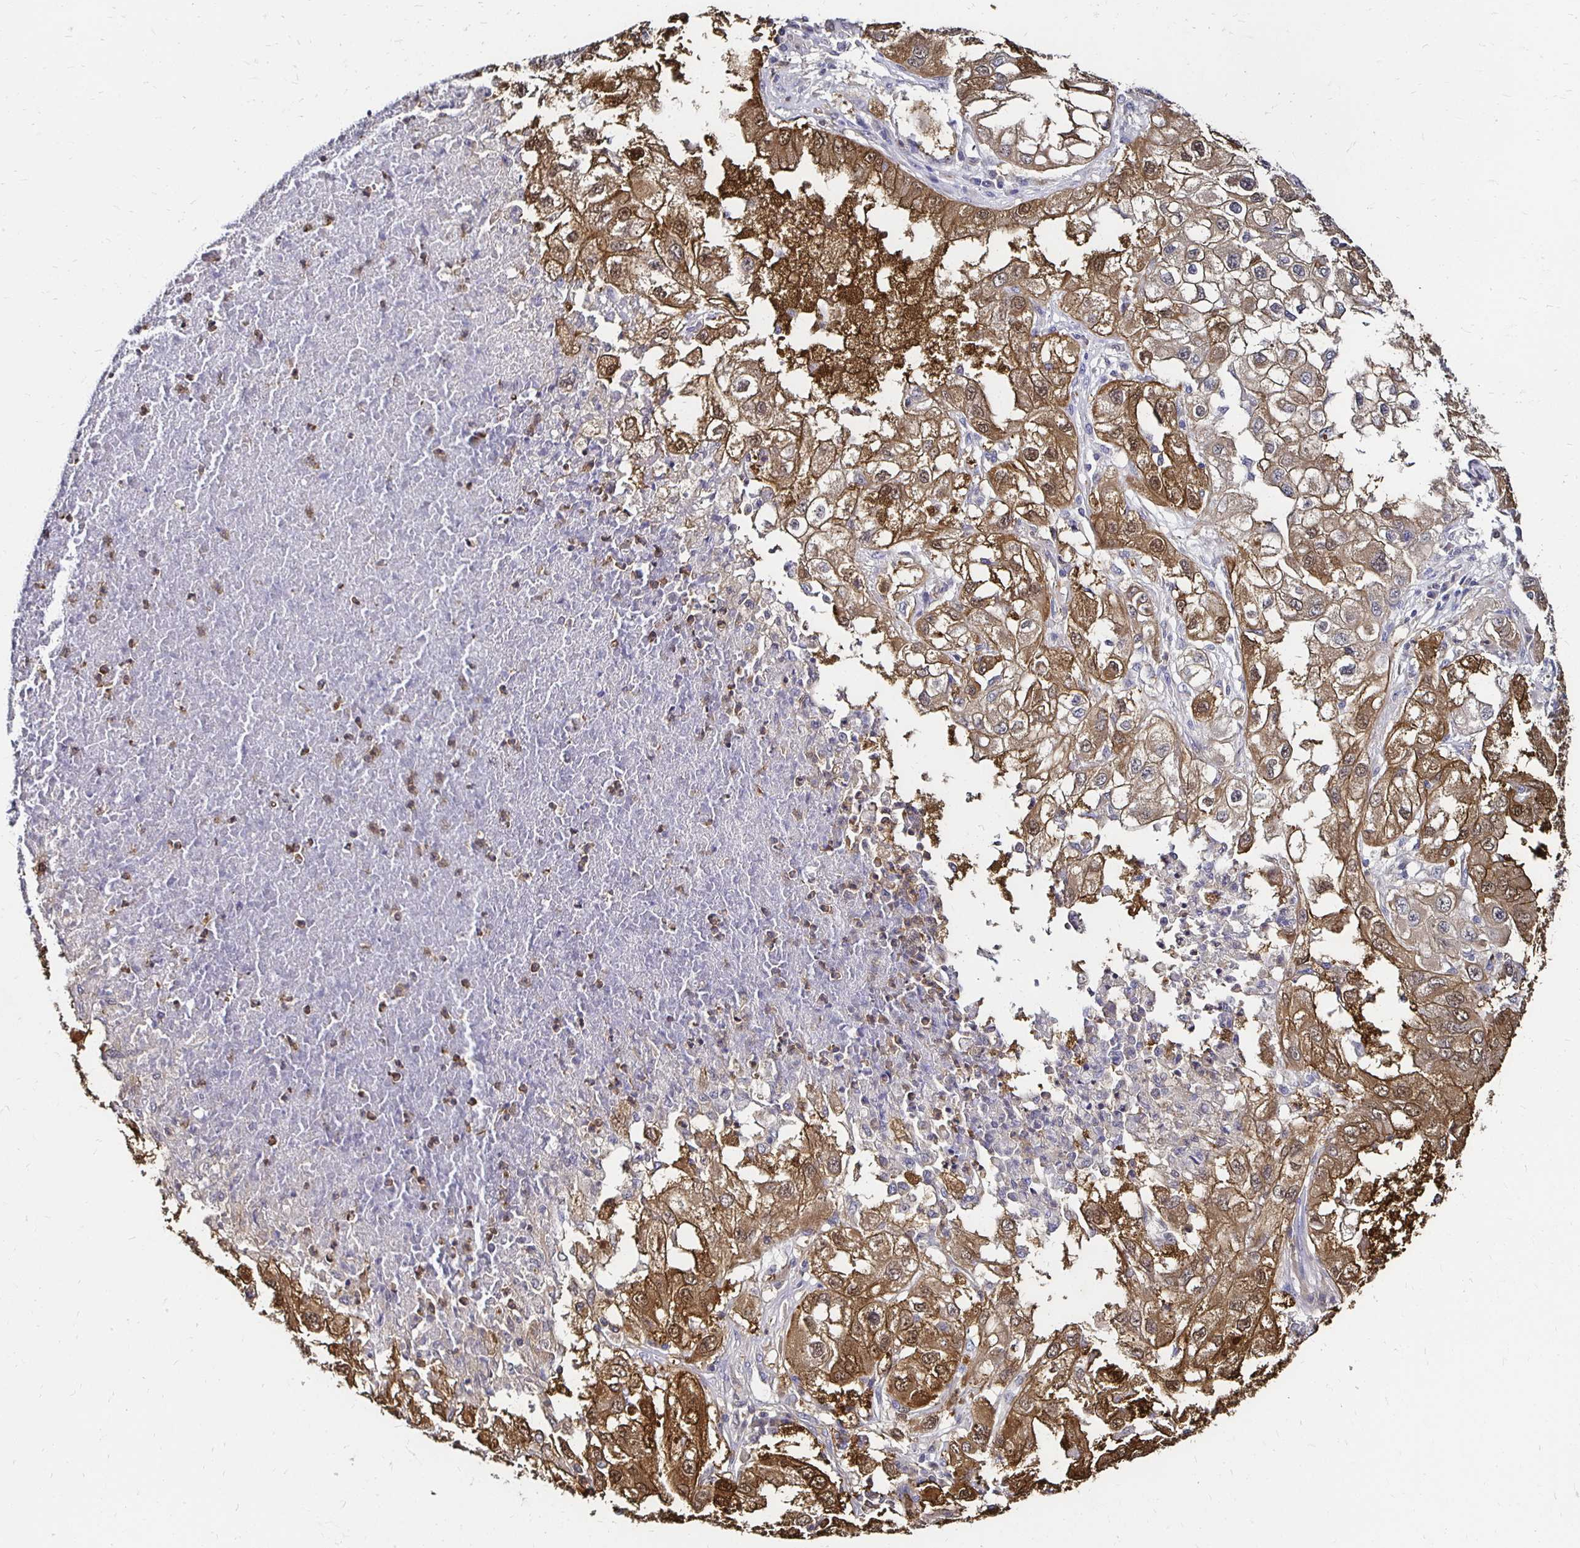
{"staining": {"intensity": "moderate", "quantity": "25%-75%", "location": "cytoplasmic/membranous,nuclear"}, "tissue": "lung cancer", "cell_type": "Tumor cells", "image_type": "cancer", "snomed": [{"axis": "morphology", "description": "Adenocarcinoma, NOS"}, {"axis": "morphology", "description": "Adenocarcinoma primary or metastatic"}, {"axis": "topography", "description": "Lung"}], "caption": "Protein analysis of lung cancer tissue shows moderate cytoplasmic/membranous and nuclear positivity in about 25%-75% of tumor cells.", "gene": "TXN", "patient": {"sex": "male", "age": 74}}